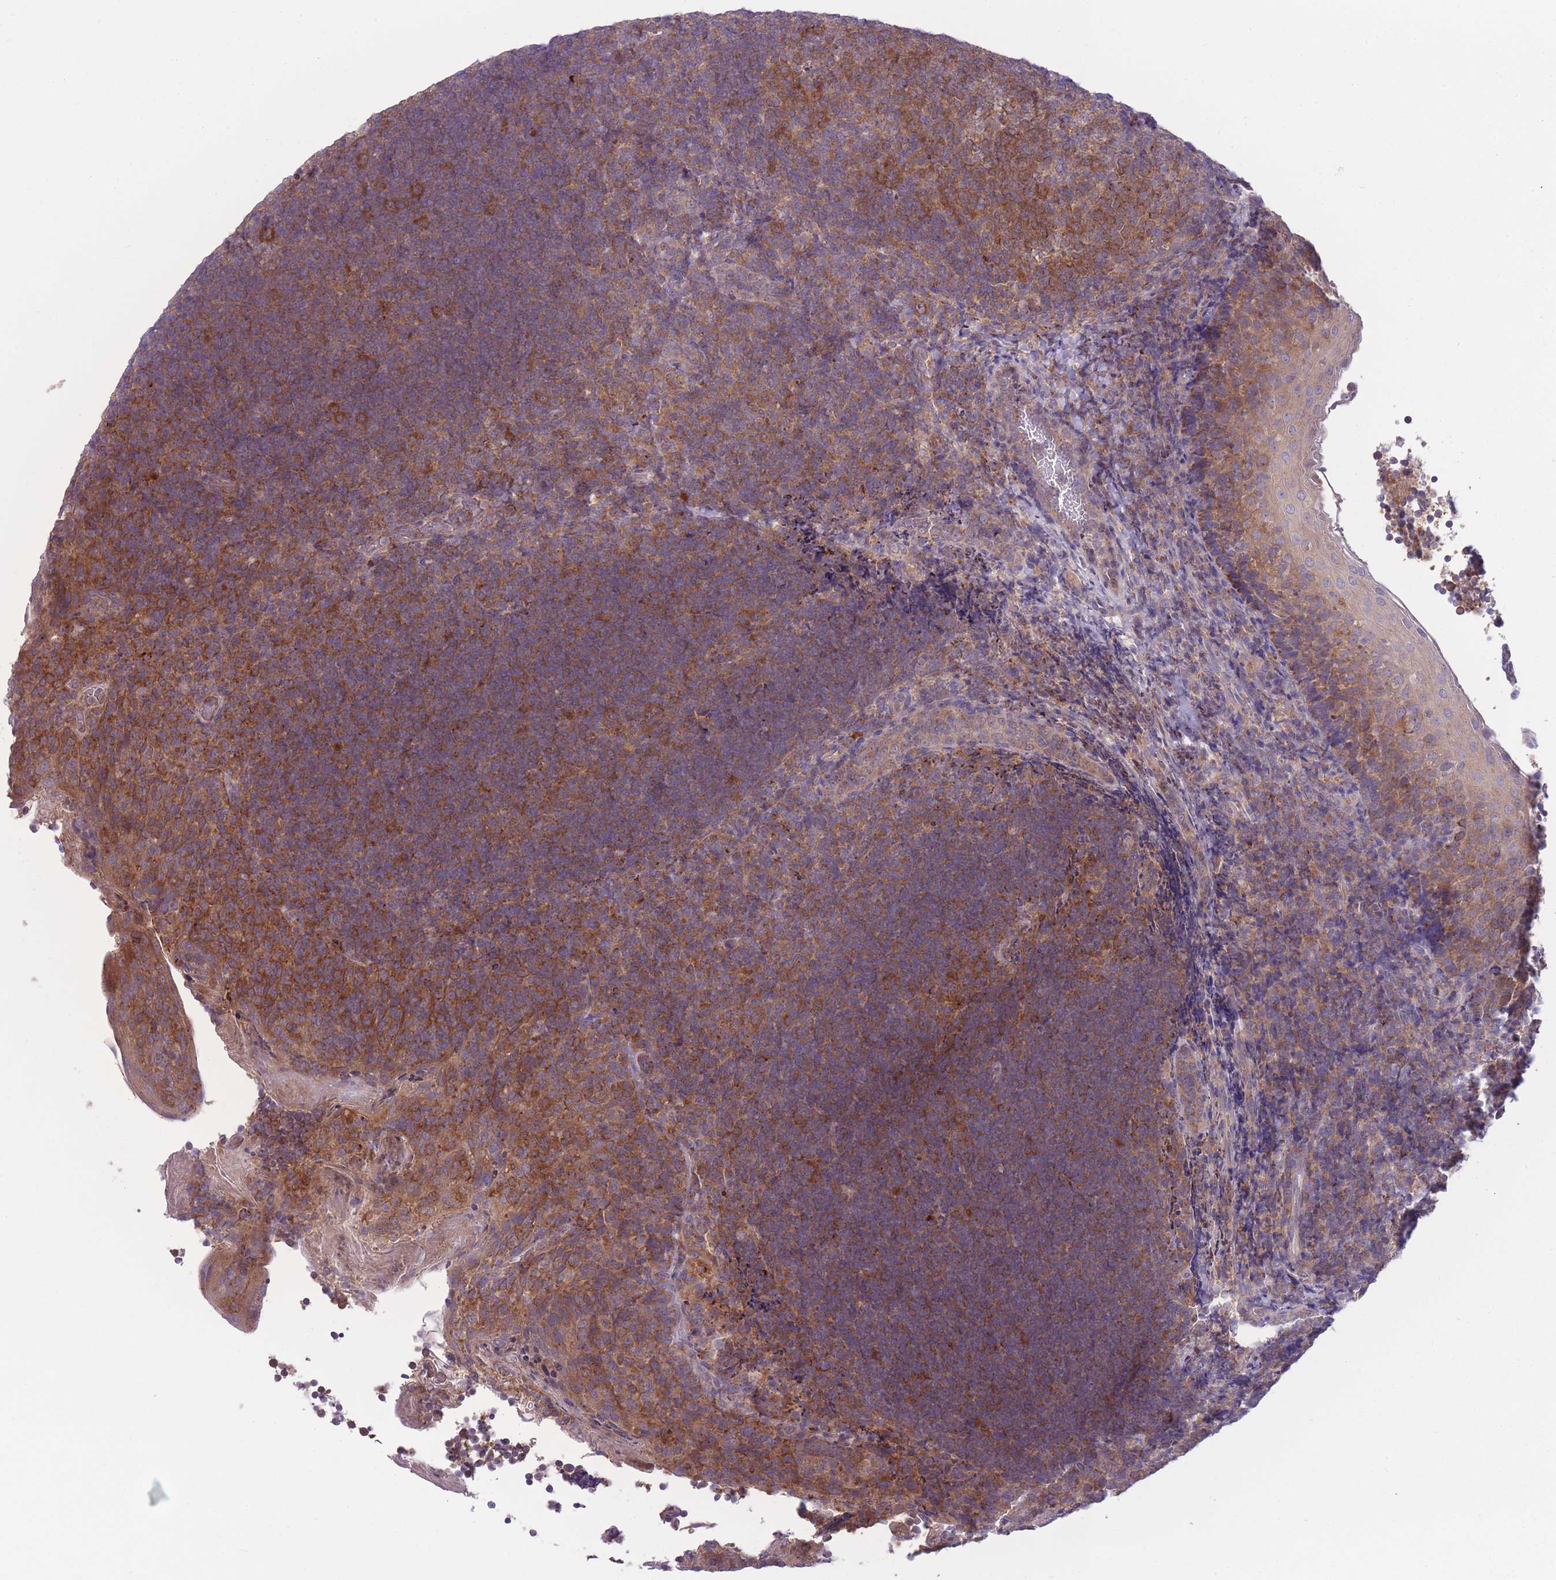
{"staining": {"intensity": "moderate", "quantity": ">75%", "location": "cytoplasmic/membranous"}, "tissue": "tonsil", "cell_type": "Germinal center cells", "image_type": "normal", "snomed": [{"axis": "morphology", "description": "Normal tissue, NOS"}, {"axis": "topography", "description": "Tonsil"}], "caption": "High-magnification brightfield microscopy of unremarkable tonsil stained with DAB (3,3'-diaminobenzidine) (brown) and counterstained with hematoxylin (blue). germinal center cells exhibit moderate cytoplasmic/membranous expression is identified in approximately>75% of cells.", "gene": "CCT6A", "patient": {"sex": "female", "age": 10}}